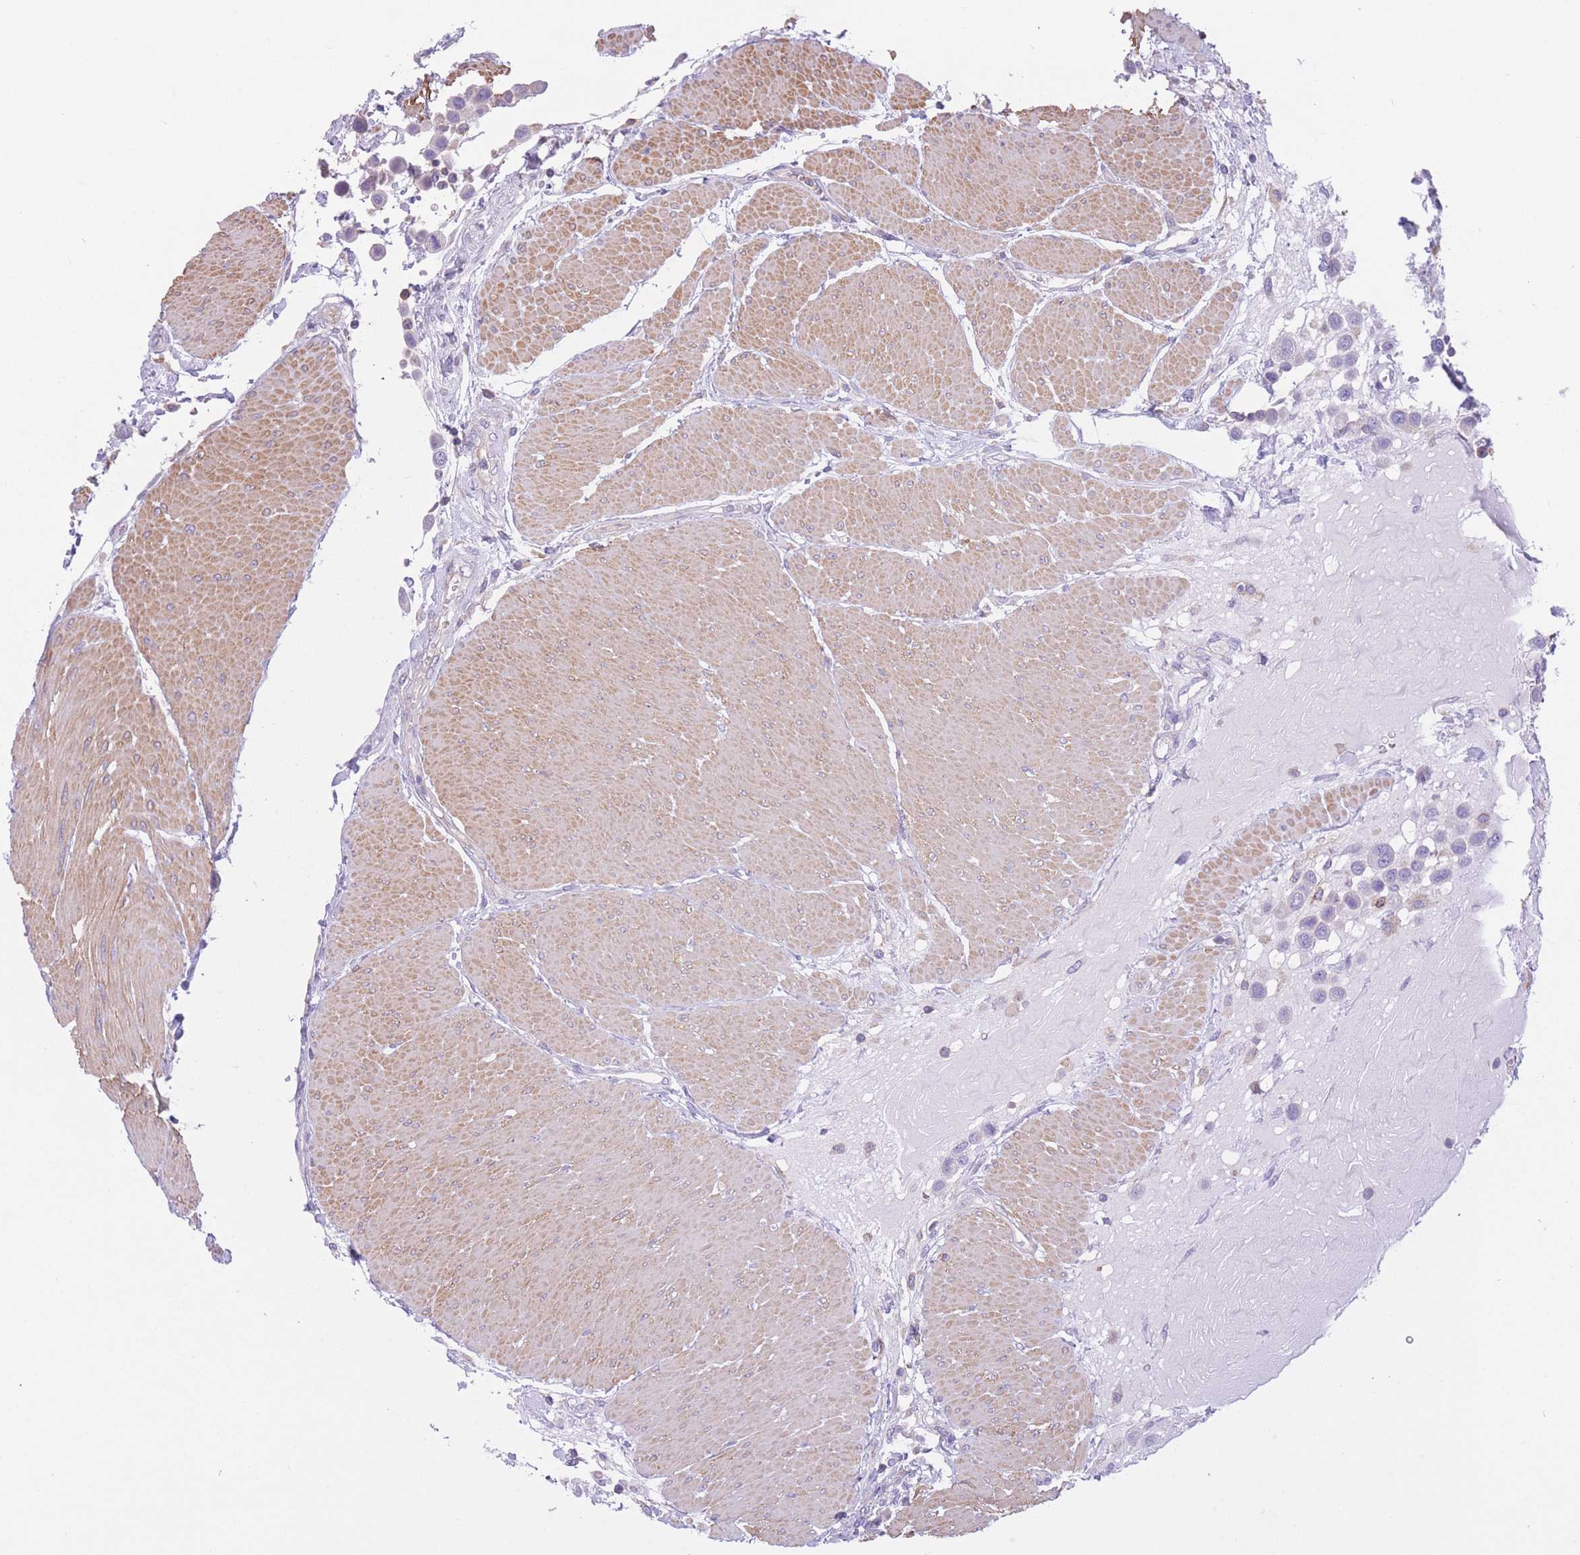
{"staining": {"intensity": "negative", "quantity": "none", "location": "none"}, "tissue": "urothelial cancer", "cell_type": "Tumor cells", "image_type": "cancer", "snomed": [{"axis": "morphology", "description": "Urothelial carcinoma, High grade"}, {"axis": "topography", "description": "Urinary bladder"}], "caption": "A histopathology image of human urothelial cancer is negative for staining in tumor cells.", "gene": "PDHA1", "patient": {"sex": "male", "age": 50}}